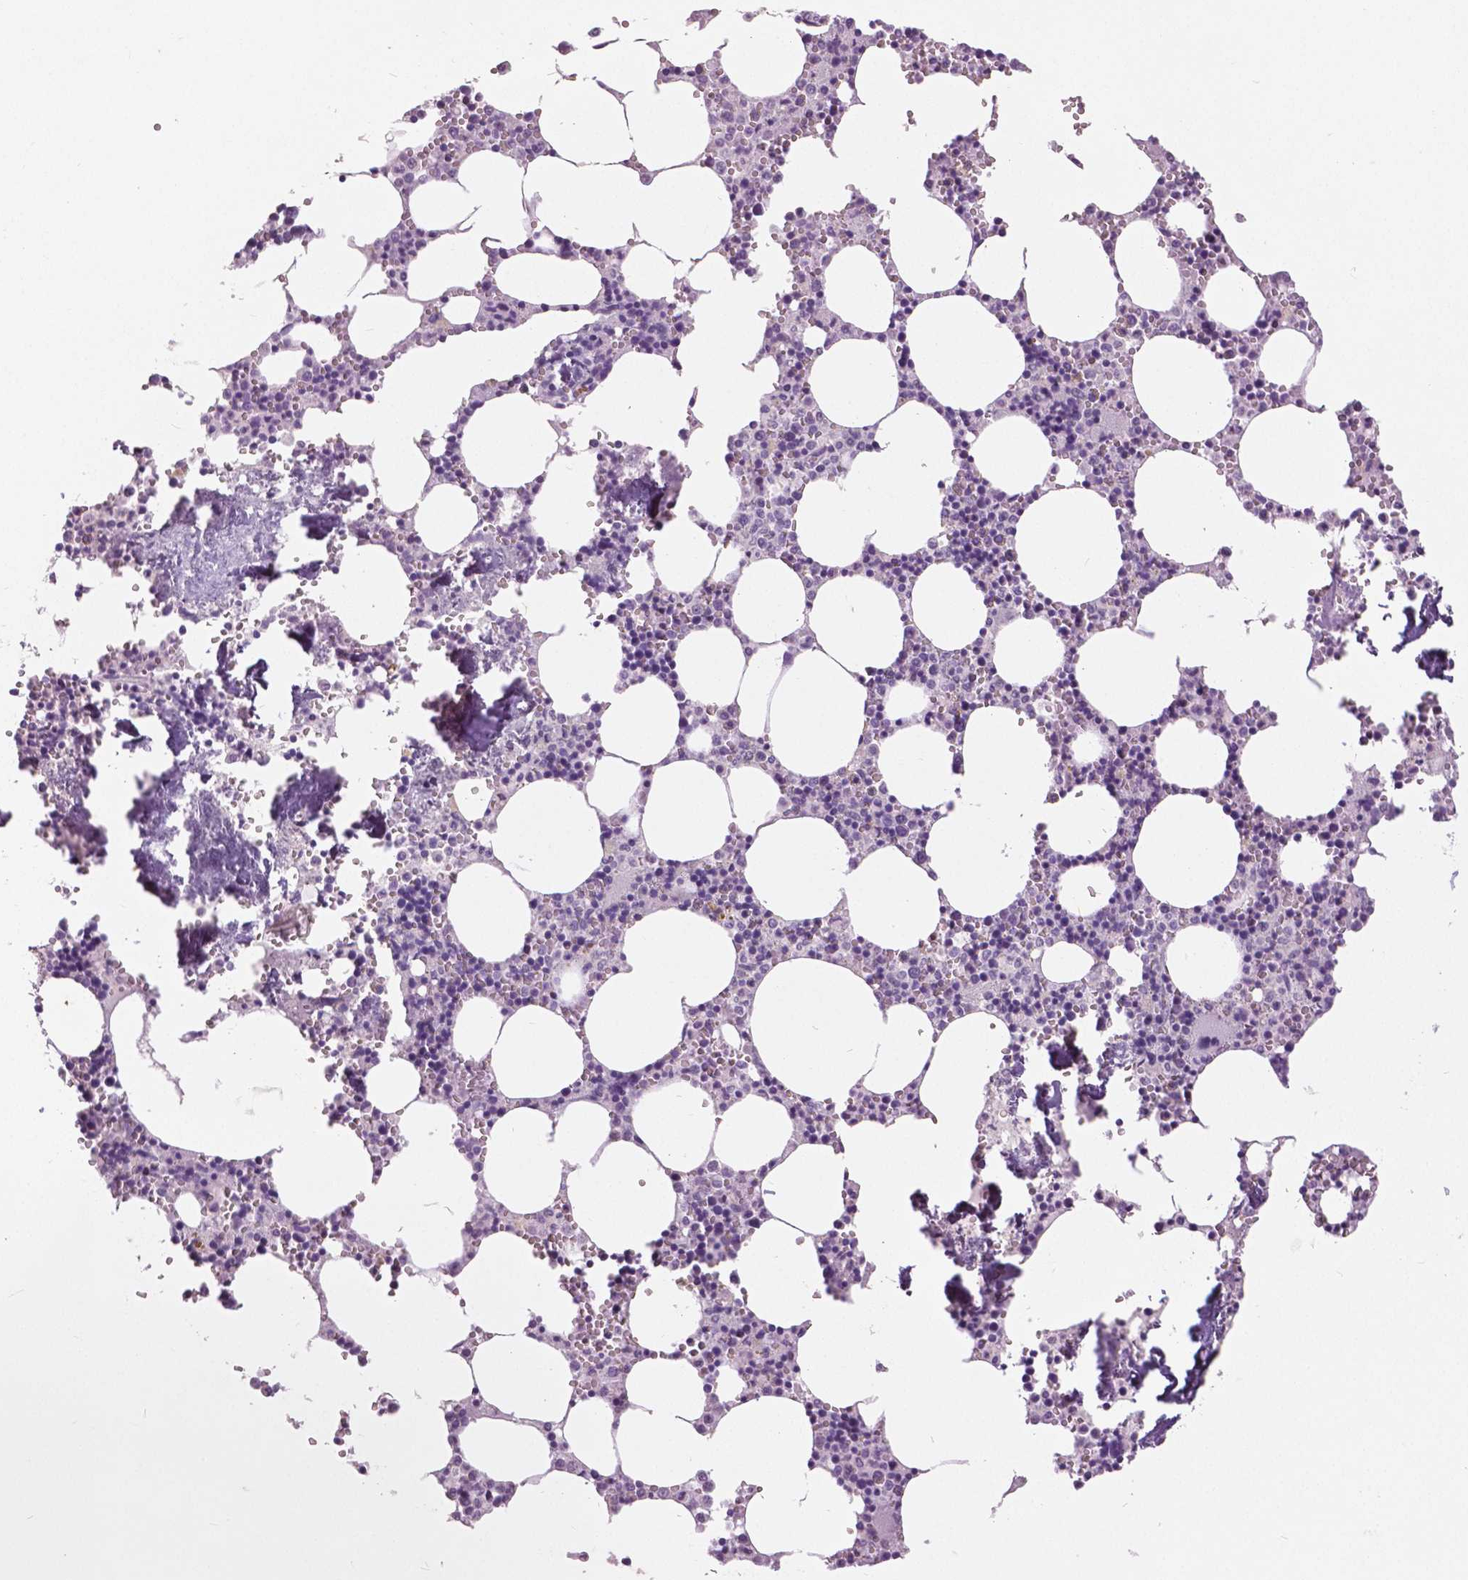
{"staining": {"intensity": "negative", "quantity": "none", "location": "none"}, "tissue": "bone marrow", "cell_type": "Hematopoietic cells", "image_type": "normal", "snomed": [{"axis": "morphology", "description": "Normal tissue, NOS"}, {"axis": "topography", "description": "Bone marrow"}], "caption": "Immunohistochemistry (IHC) of normal human bone marrow displays no staining in hematopoietic cells.", "gene": "GRIN2A", "patient": {"sex": "male", "age": 54}}